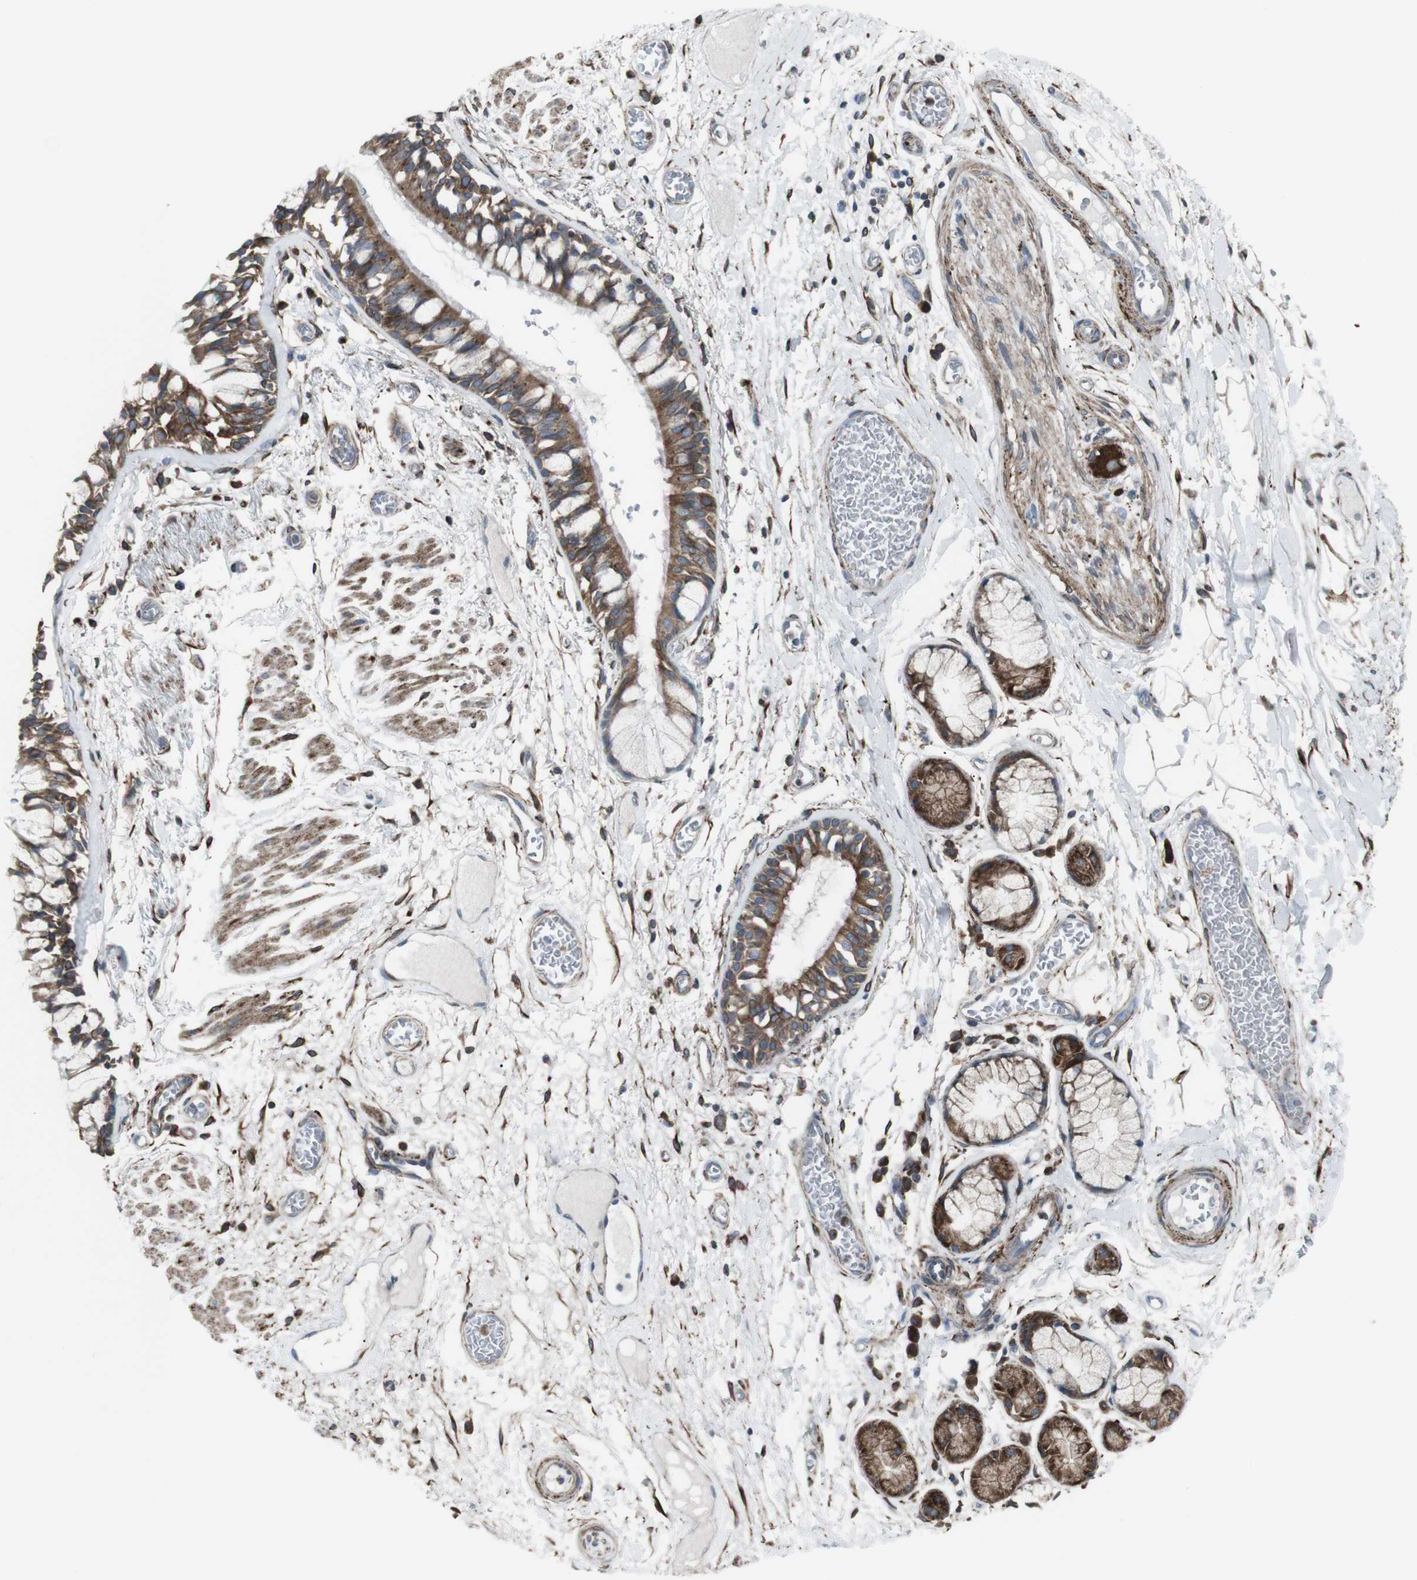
{"staining": {"intensity": "strong", "quantity": ">75%", "location": "cytoplasmic/membranous"}, "tissue": "bronchus", "cell_type": "Respiratory epithelial cells", "image_type": "normal", "snomed": [{"axis": "morphology", "description": "Normal tissue, NOS"}, {"axis": "topography", "description": "Bronchus"}], "caption": "Immunohistochemistry (IHC) of benign bronchus exhibits high levels of strong cytoplasmic/membranous staining in about >75% of respiratory epithelial cells. The staining was performed using DAB to visualize the protein expression in brown, while the nuclei were stained in blue with hematoxylin (Magnification: 20x).", "gene": "LNPK", "patient": {"sex": "male", "age": 66}}